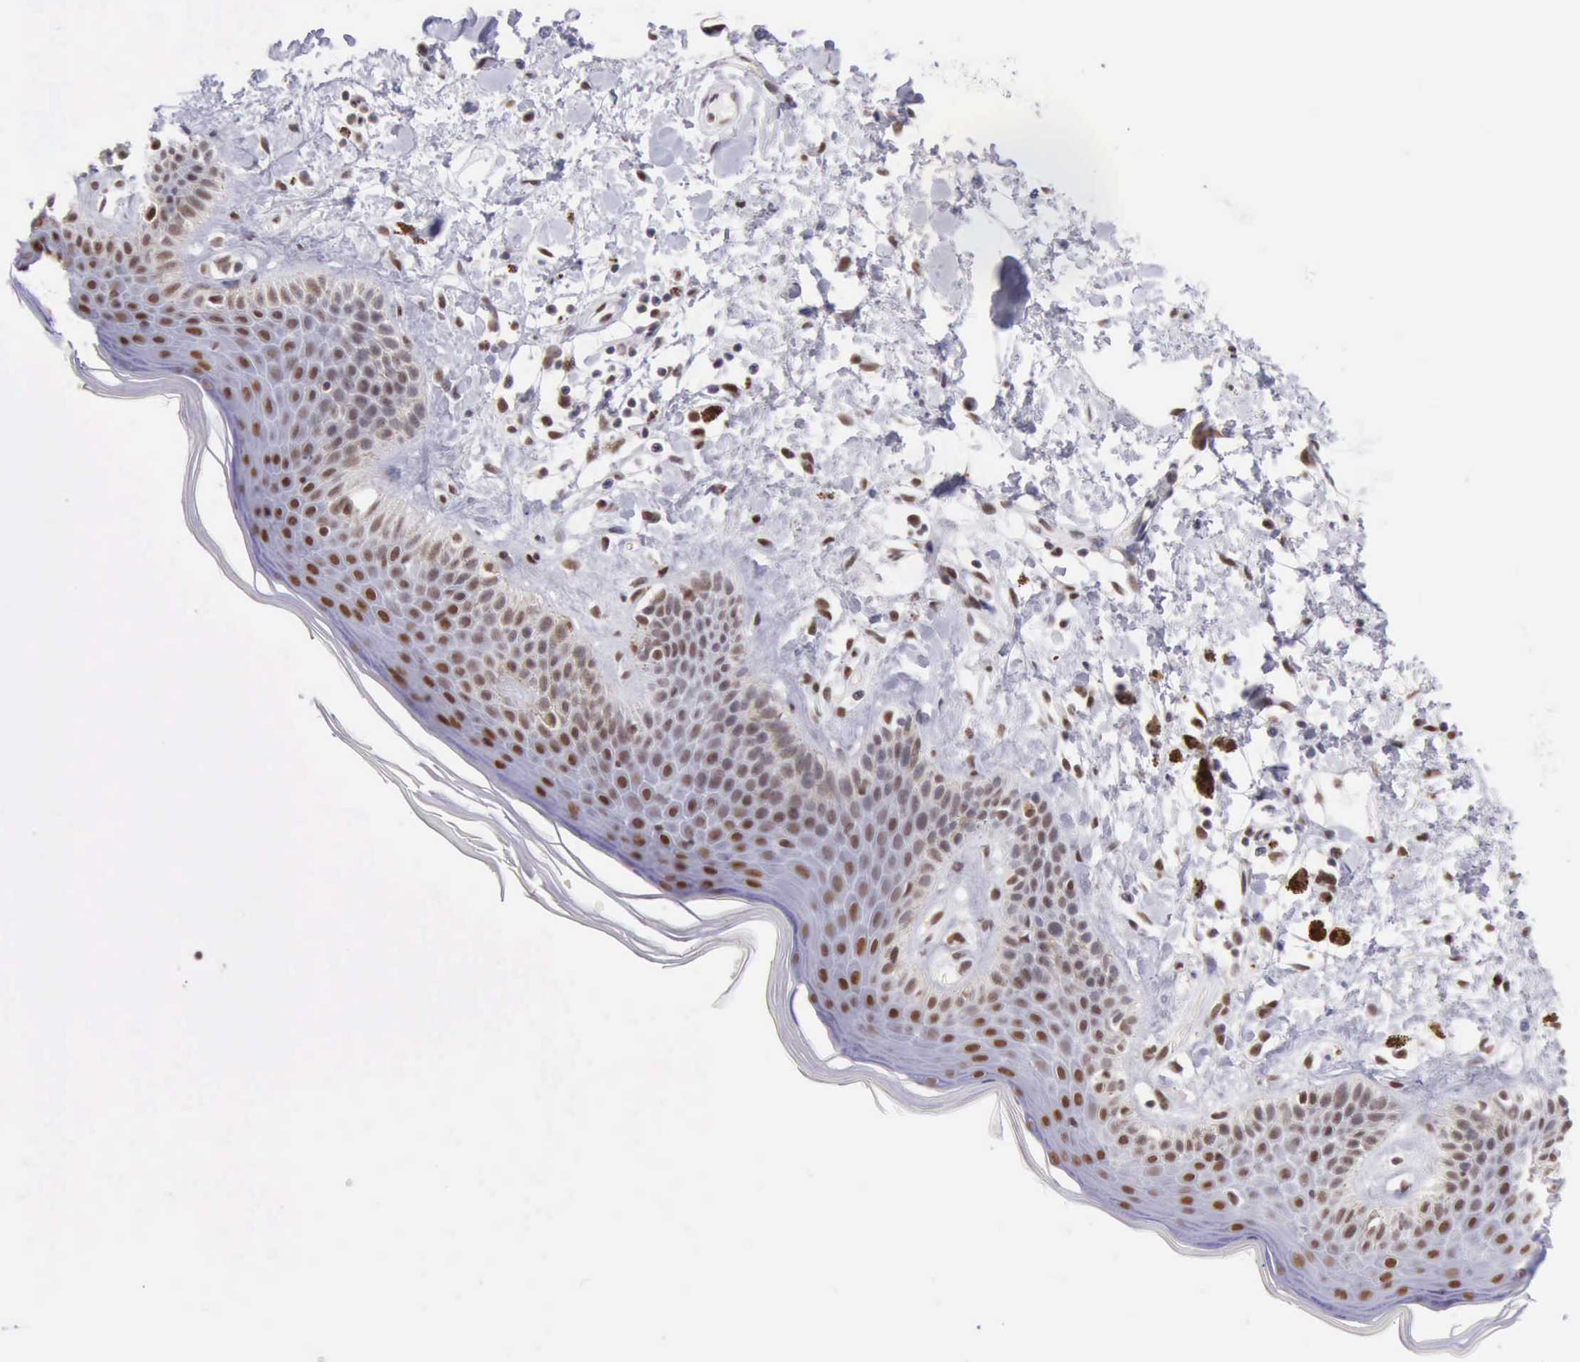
{"staining": {"intensity": "moderate", "quantity": "25%-75%", "location": "nuclear"}, "tissue": "skin", "cell_type": "Epidermal cells", "image_type": "normal", "snomed": [{"axis": "morphology", "description": "Normal tissue, NOS"}, {"axis": "topography", "description": "Anal"}], "caption": "Protein staining reveals moderate nuclear expression in about 25%-75% of epidermal cells in normal skin.", "gene": "ERCC4", "patient": {"sex": "female", "age": 78}}